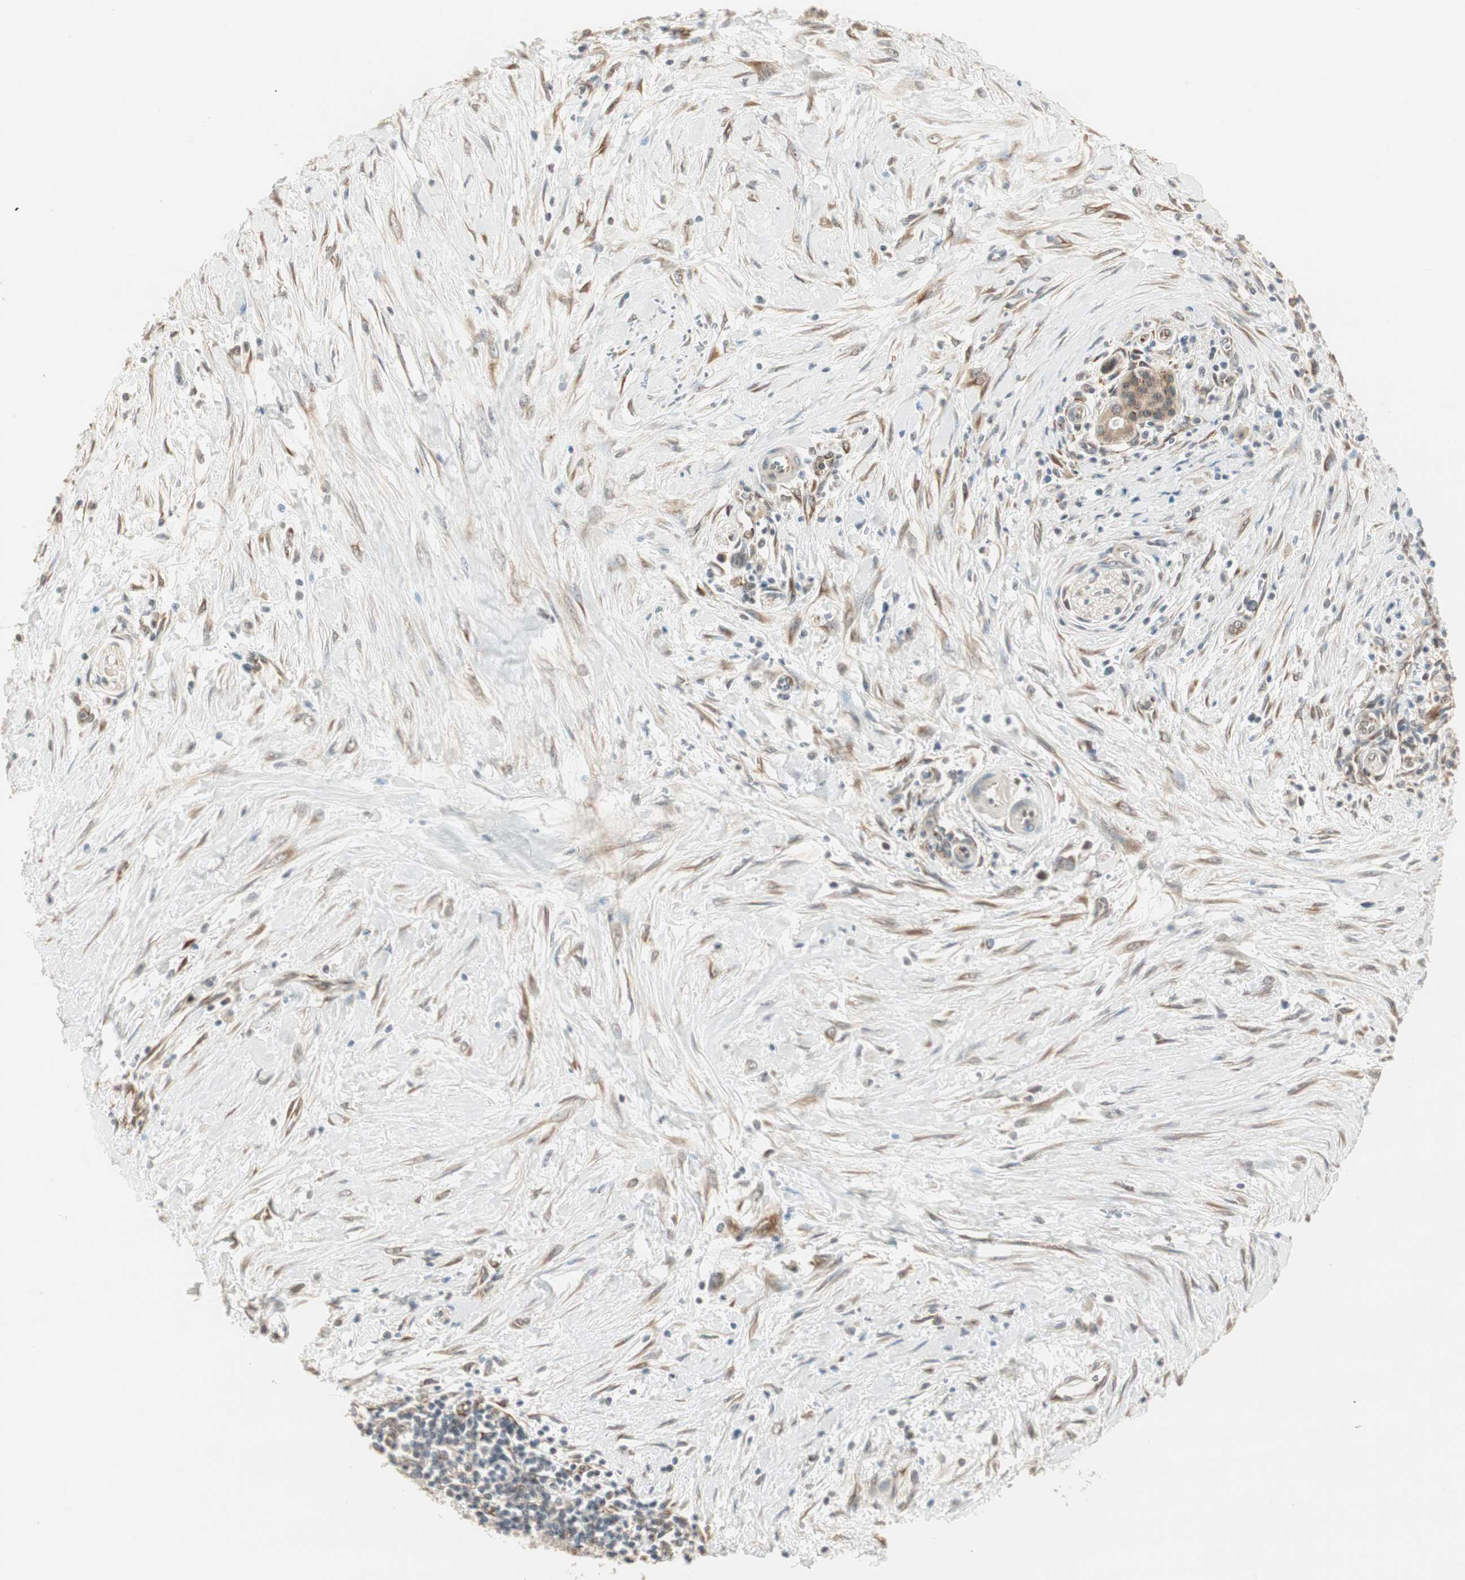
{"staining": {"intensity": "moderate", "quantity": "25%-75%", "location": "cytoplasmic/membranous"}, "tissue": "pancreatic cancer", "cell_type": "Tumor cells", "image_type": "cancer", "snomed": [{"axis": "morphology", "description": "Adenocarcinoma, NOS"}, {"axis": "topography", "description": "Pancreas"}], "caption": "DAB (3,3'-diaminobenzidine) immunohistochemical staining of pancreatic cancer demonstrates moderate cytoplasmic/membranous protein positivity in approximately 25%-75% of tumor cells. (DAB (3,3'-diaminobenzidine) IHC with brightfield microscopy, high magnification).", "gene": "TASOR", "patient": {"sex": "male", "age": 59}}